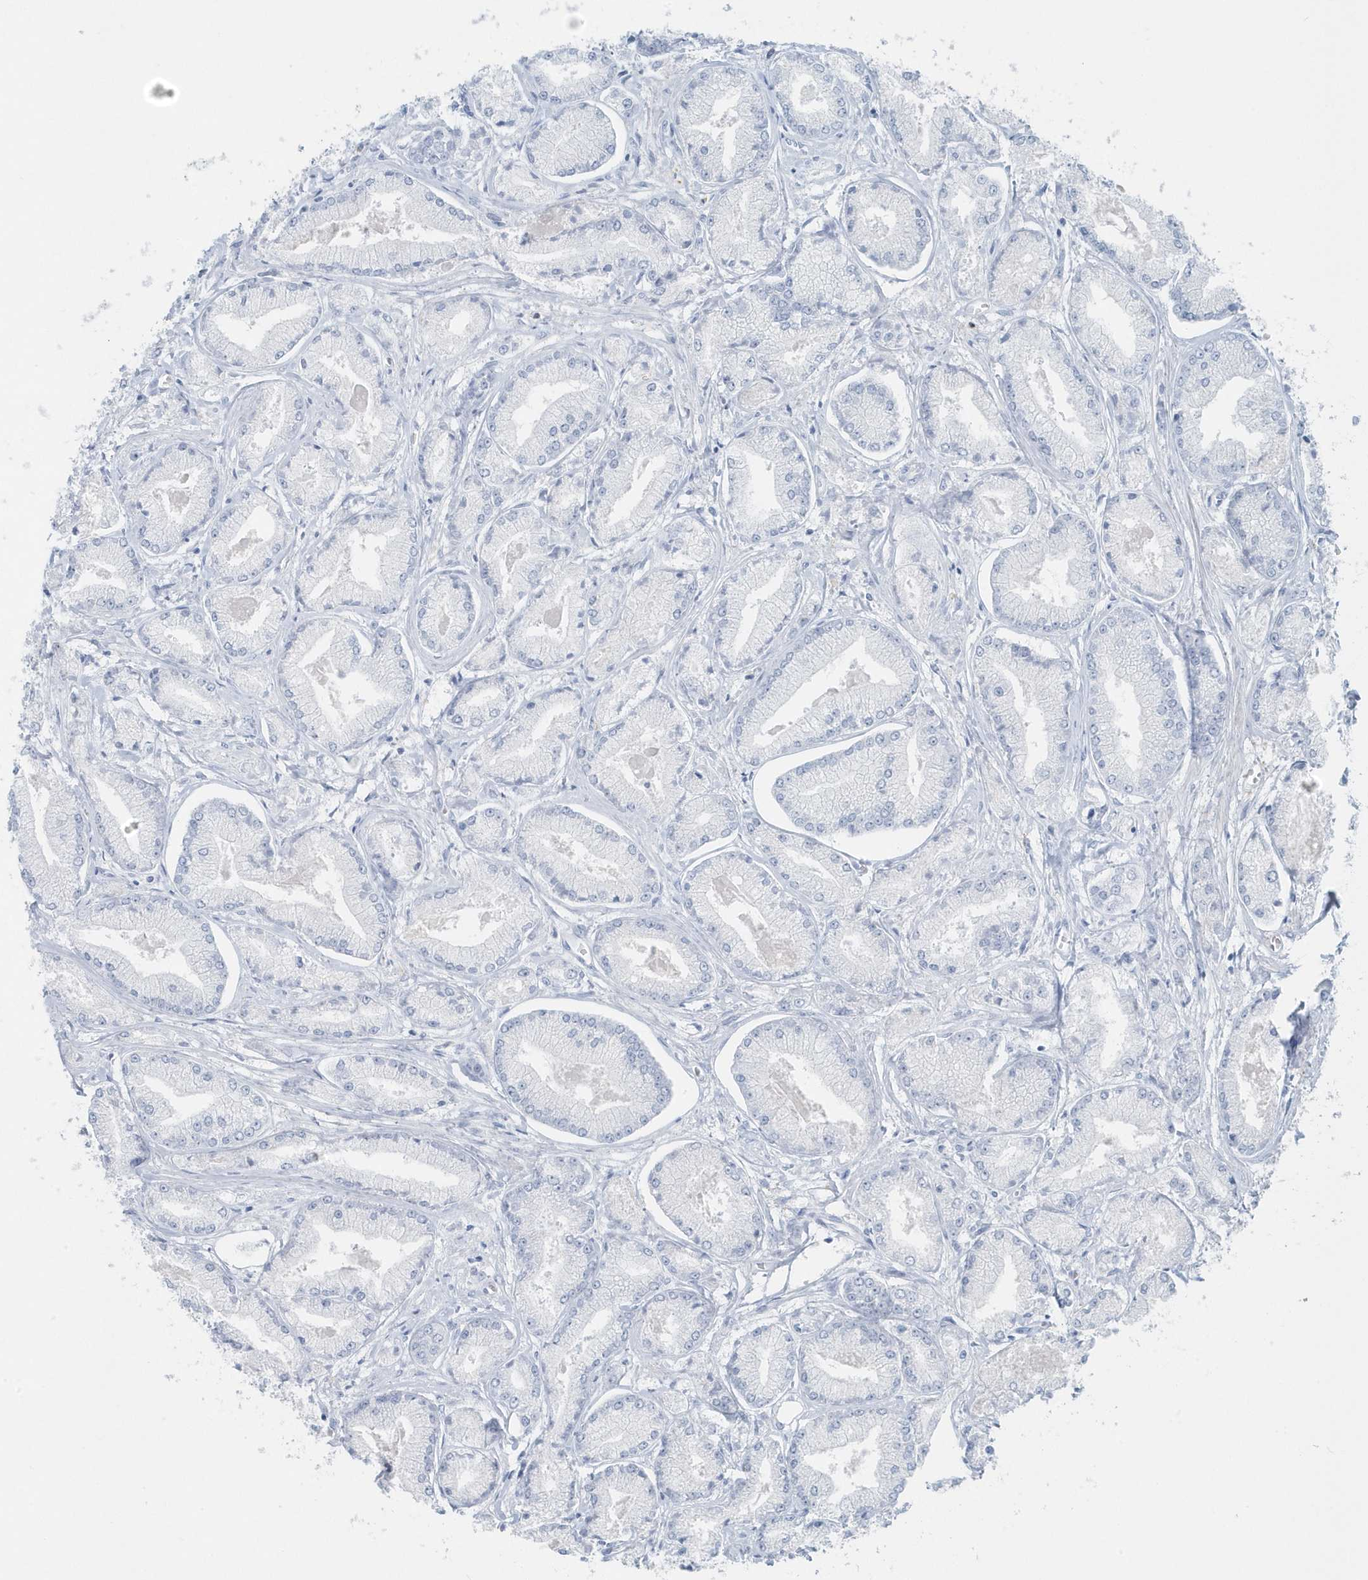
{"staining": {"intensity": "negative", "quantity": "none", "location": "none"}, "tissue": "prostate cancer", "cell_type": "Tumor cells", "image_type": "cancer", "snomed": [{"axis": "morphology", "description": "Adenocarcinoma, Low grade"}, {"axis": "topography", "description": "Prostate"}], "caption": "Immunohistochemistry of prostate cancer (adenocarcinoma (low-grade)) shows no positivity in tumor cells.", "gene": "FAM98A", "patient": {"sex": "male", "age": 60}}